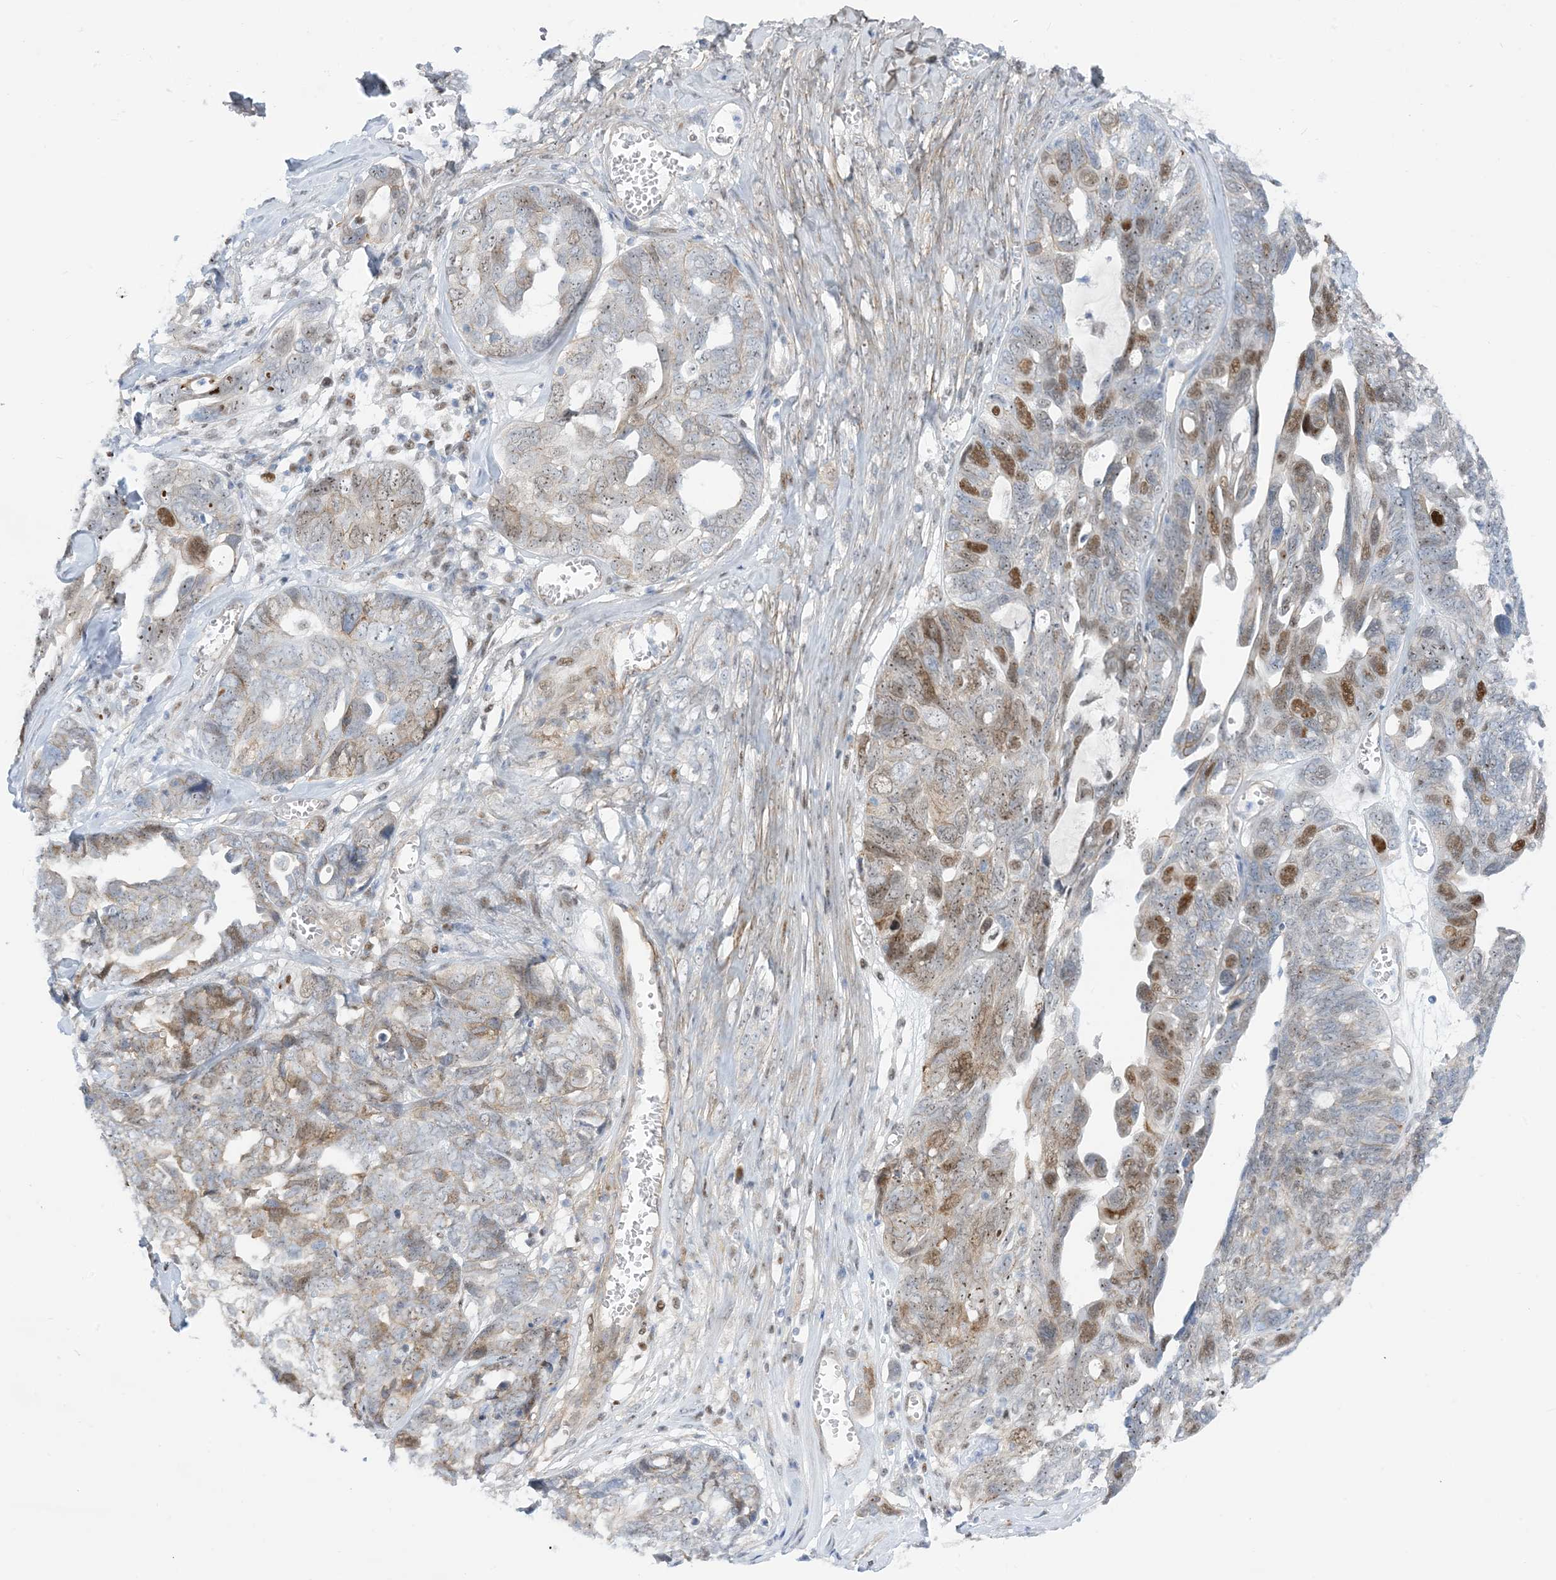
{"staining": {"intensity": "moderate", "quantity": "<25%", "location": "cytoplasmic/membranous,nuclear"}, "tissue": "ovarian cancer", "cell_type": "Tumor cells", "image_type": "cancer", "snomed": [{"axis": "morphology", "description": "Cystadenocarcinoma, serous, NOS"}, {"axis": "topography", "description": "Ovary"}], "caption": "Moderate cytoplasmic/membranous and nuclear positivity is identified in about <25% of tumor cells in serous cystadenocarcinoma (ovarian).", "gene": "MARS2", "patient": {"sex": "female", "age": 79}}